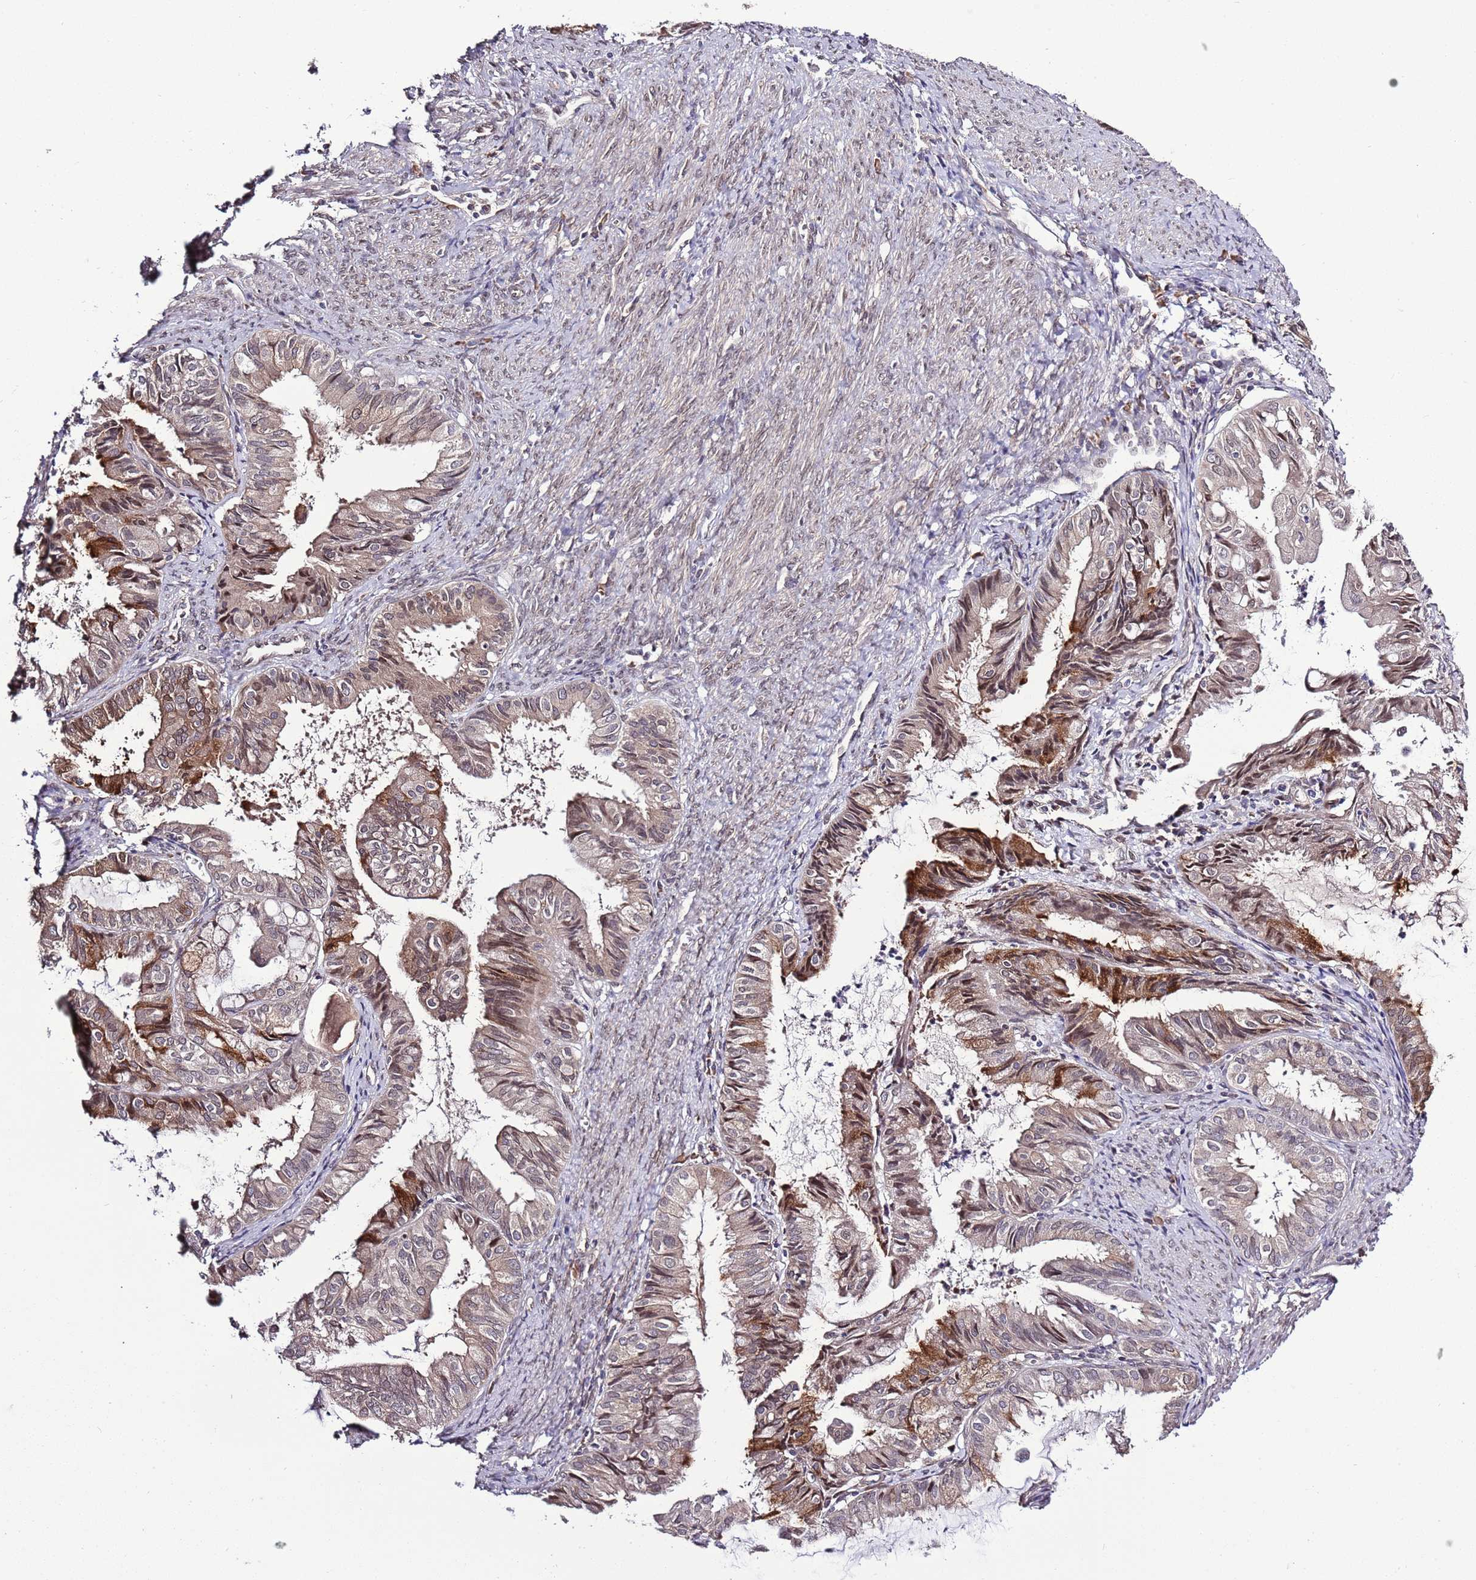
{"staining": {"intensity": "moderate", "quantity": "25%-75%", "location": "cytoplasmic/membranous,nuclear"}, "tissue": "endometrial cancer", "cell_type": "Tumor cells", "image_type": "cancer", "snomed": [{"axis": "morphology", "description": "Adenocarcinoma, NOS"}, {"axis": "topography", "description": "Endometrium"}], "caption": "Endometrial cancer stained for a protein exhibits moderate cytoplasmic/membranous and nuclear positivity in tumor cells.", "gene": "ZNF665", "patient": {"sex": "female", "age": 86}}